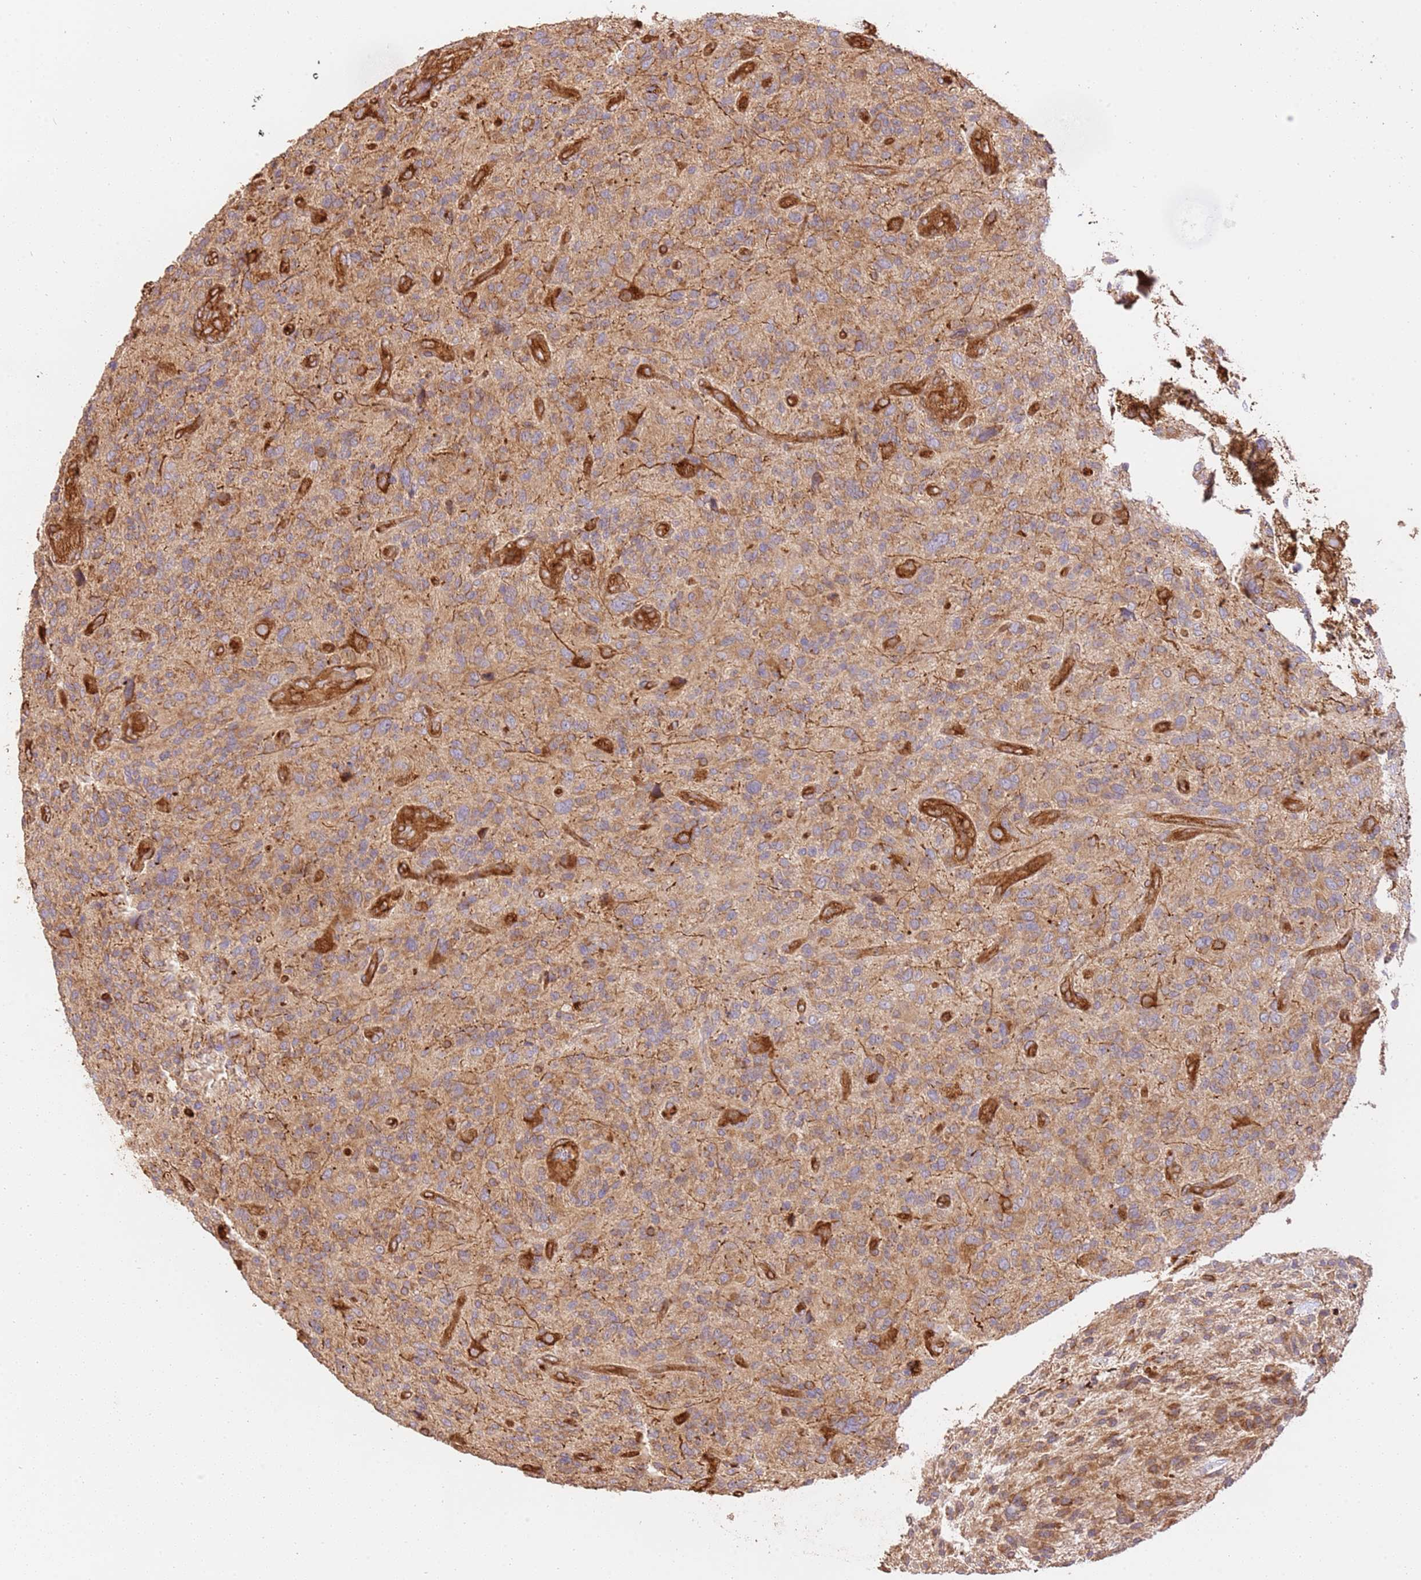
{"staining": {"intensity": "moderate", "quantity": ">75%", "location": "cytoplasmic/membranous"}, "tissue": "glioma", "cell_type": "Tumor cells", "image_type": "cancer", "snomed": [{"axis": "morphology", "description": "Glioma, malignant, High grade"}, {"axis": "topography", "description": "Brain"}], "caption": "Glioma stained with a brown dye reveals moderate cytoplasmic/membranous positive positivity in about >75% of tumor cells.", "gene": "ZBTB39", "patient": {"sex": "male", "age": 47}}